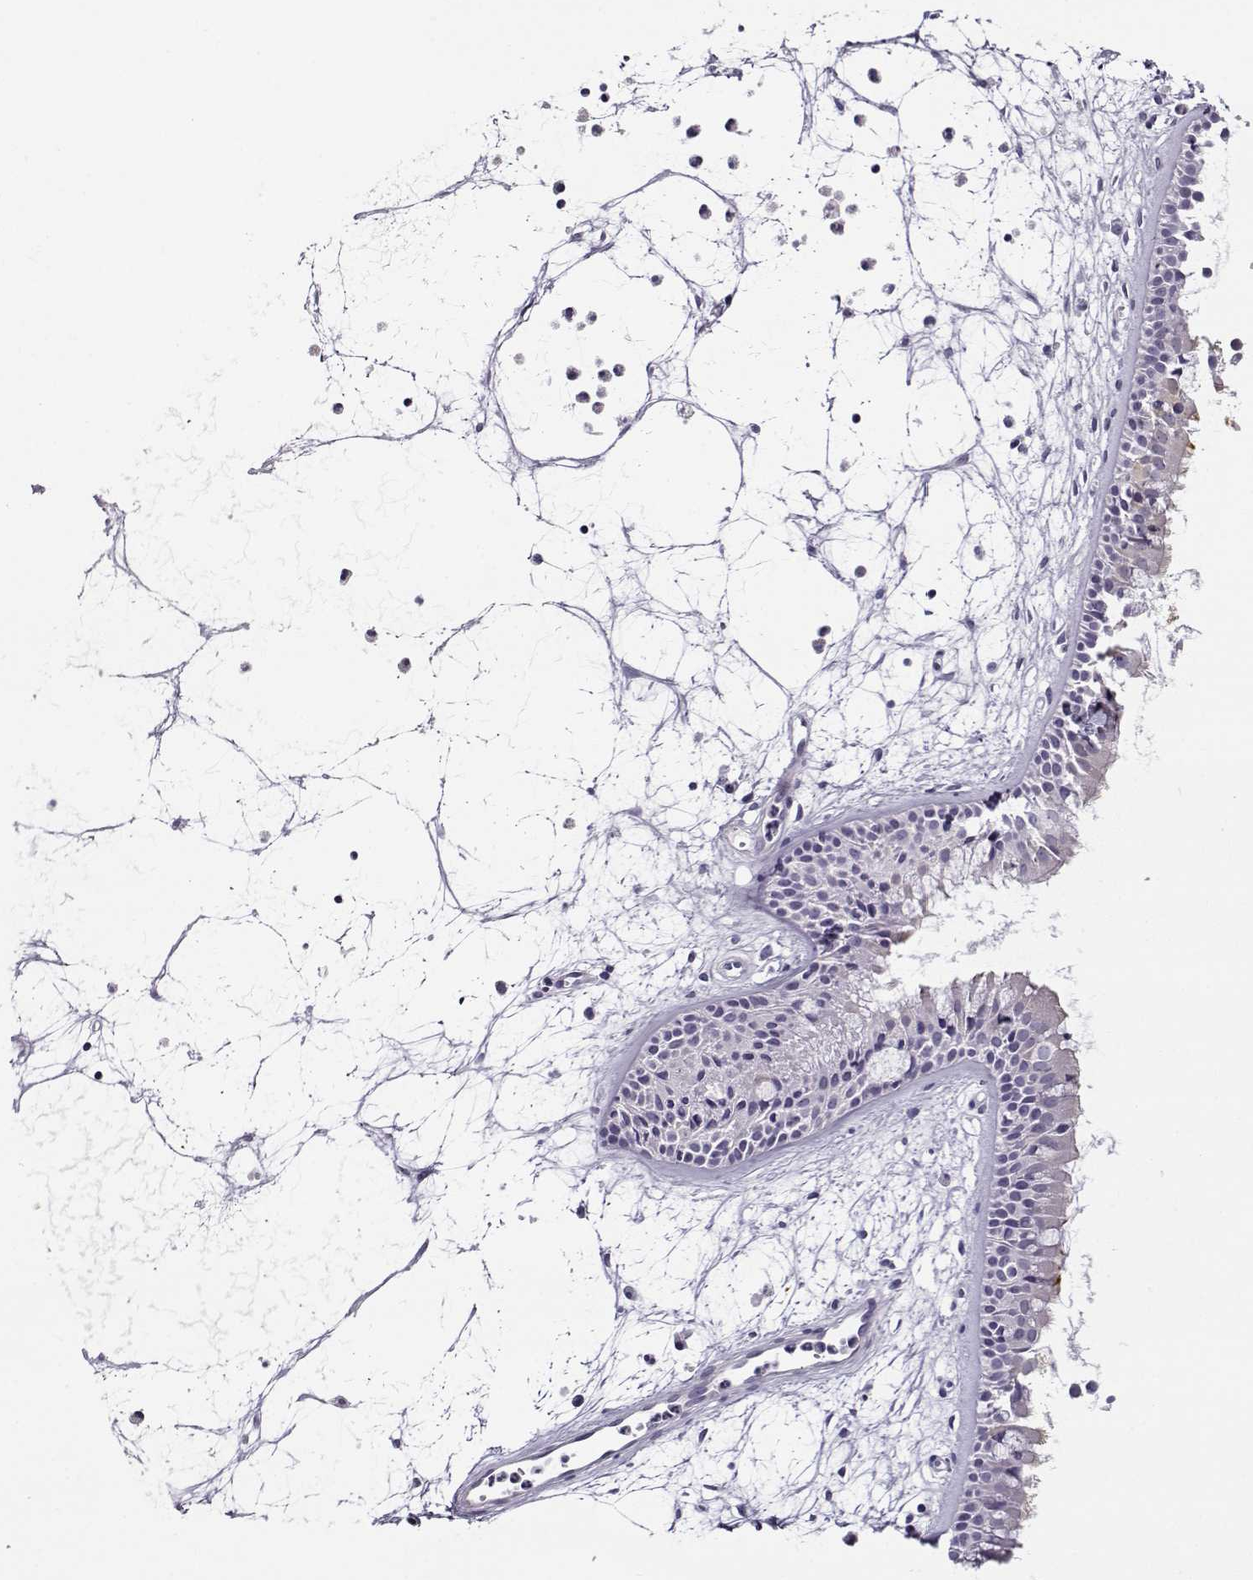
{"staining": {"intensity": "negative", "quantity": "none", "location": "none"}, "tissue": "nasopharynx", "cell_type": "Respiratory epithelial cells", "image_type": "normal", "snomed": [{"axis": "morphology", "description": "Normal tissue, NOS"}, {"axis": "topography", "description": "Nasopharynx"}], "caption": "Nasopharynx was stained to show a protein in brown. There is no significant expression in respiratory epithelial cells. (Stains: DAB immunohistochemistry with hematoxylin counter stain, Microscopy: brightfield microscopy at high magnification).", "gene": "TEX55", "patient": {"sex": "female", "age": 68}}